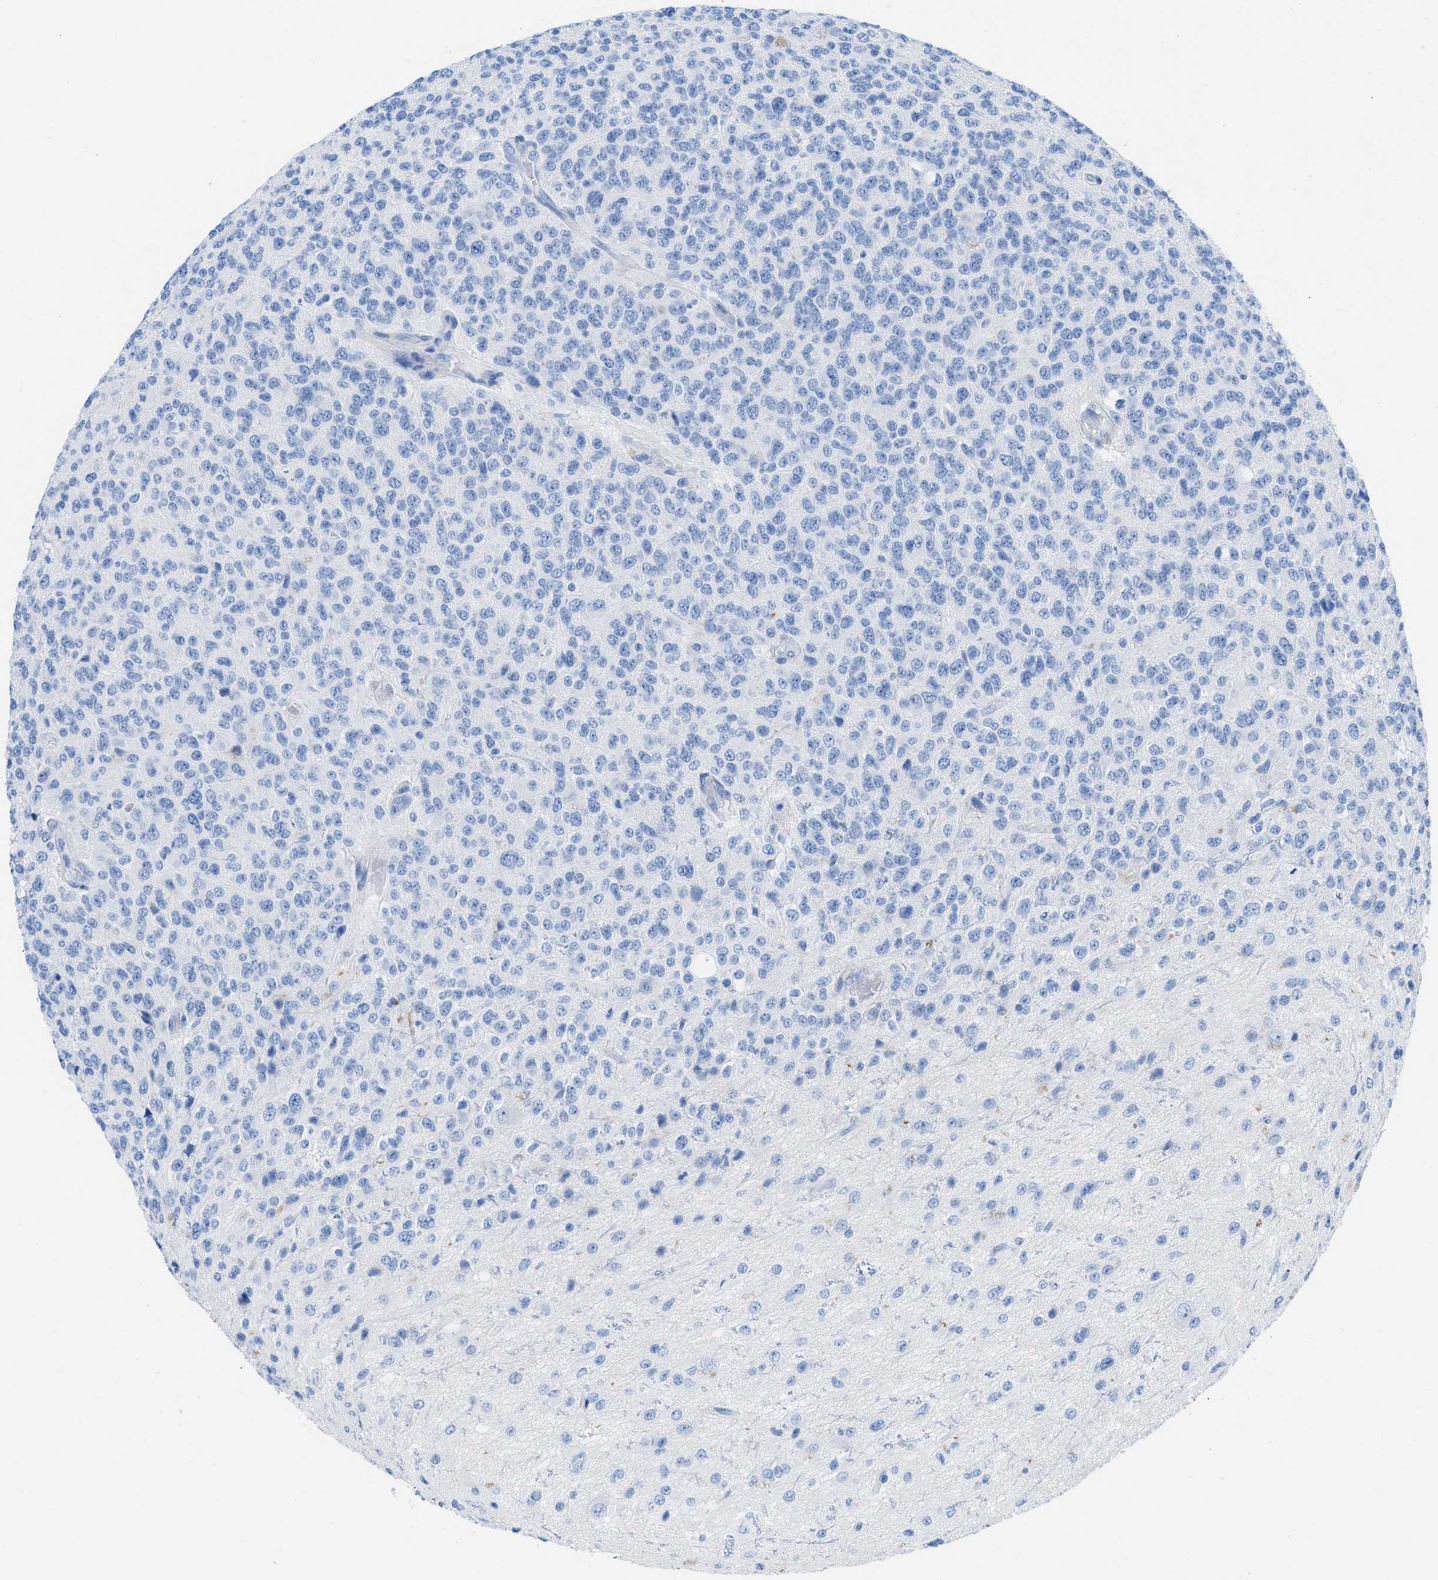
{"staining": {"intensity": "negative", "quantity": "none", "location": "none"}, "tissue": "glioma", "cell_type": "Tumor cells", "image_type": "cancer", "snomed": [{"axis": "morphology", "description": "Glioma, malignant, High grade"}, {"axis": "topography", "description": "pancreas cauda"}], "caption": "This is an immunohistochemistry (IHC) micrograph of glioma. There is no positivity in tumor cells.", "gene": "TCL1A", "patient": {"sex": "male", "age": 60}}